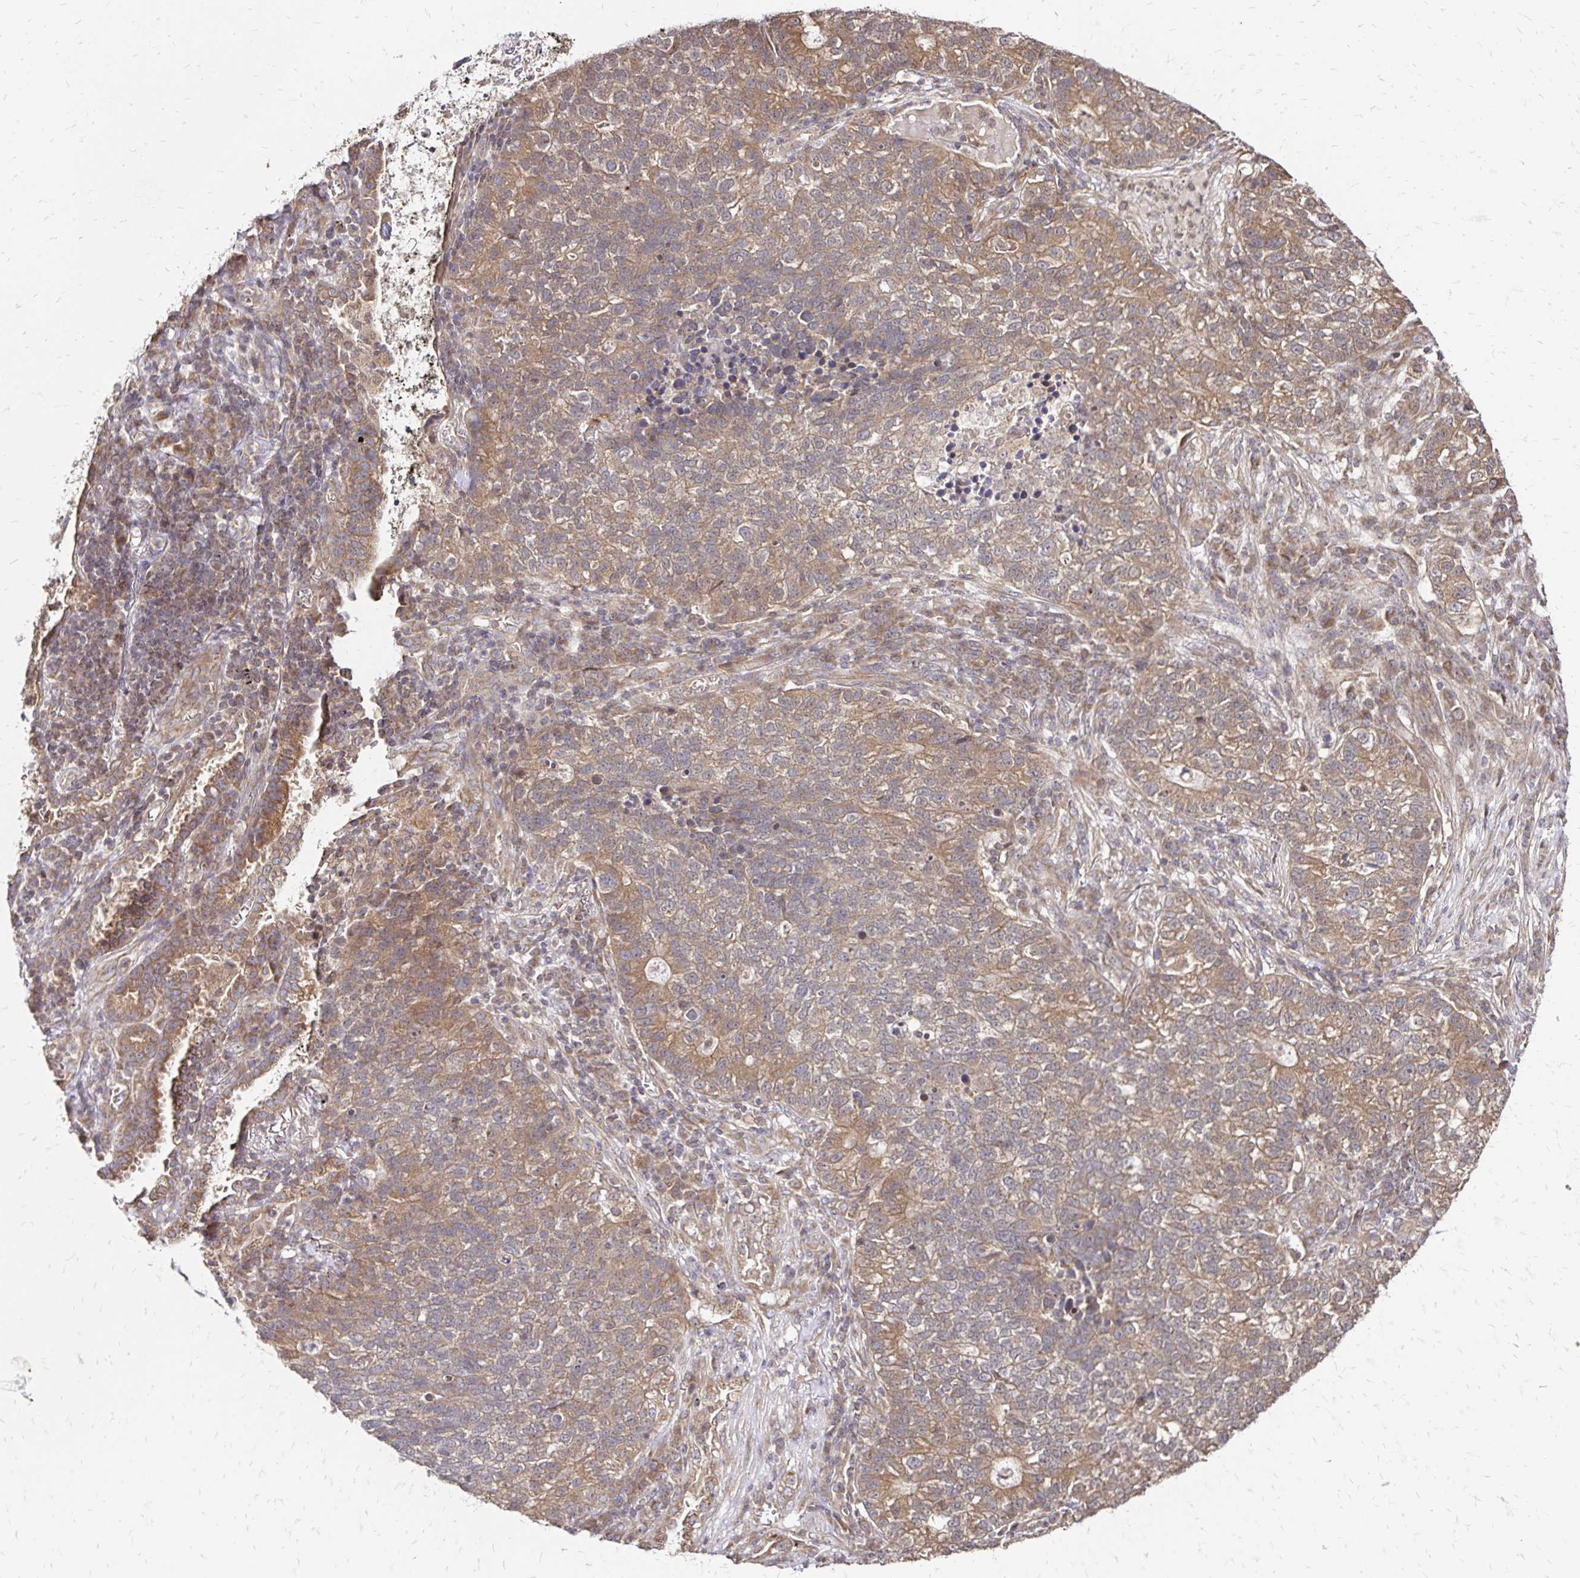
{"staining": {"intensity": "moderate", "quantity": ">75%", "location": "cytoplasmic/membranous"}, "tissue": "lung cancer", "cell_type": "Tumor cells", "image_type": "cancer", "snomed": [{"axis": "morphology", "description": "Adenocarcinoma, NOS"}, {"axis": "topography", "description": "Lung"}], "caption": "A brown stain shows moderate cytoplasmic/membranous positivity of a protein in adenocarcinoma (lung) tumor cells.", "gene": "ZW10", "patient": {"sex": "male", "age": 57}}